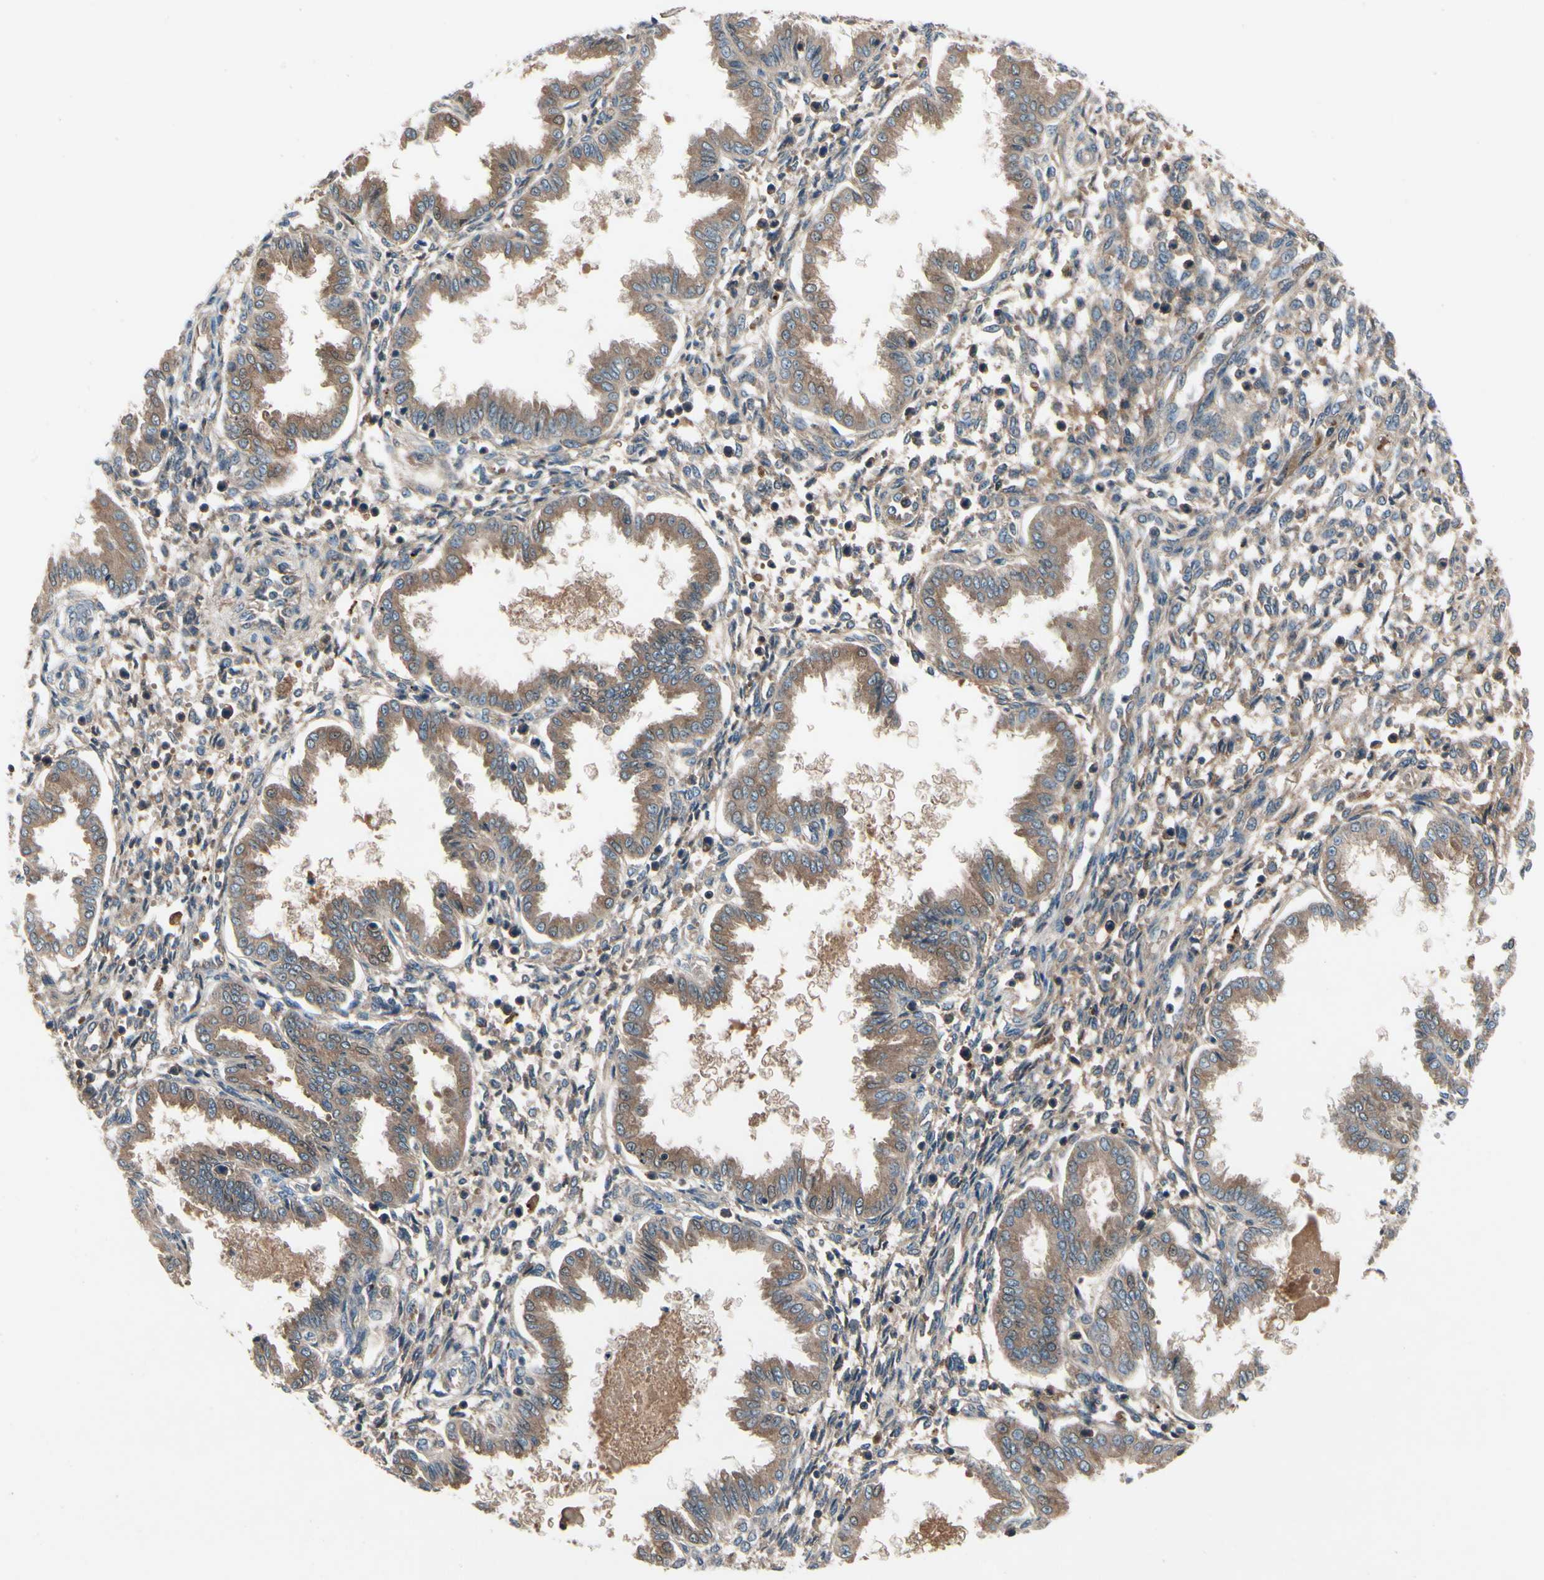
{"staining": {"intensity": "weak", "quantity": "25%-75%", "location": "cytoplasmic/membranous"}, "tissue": "endometrium", "cell_type": "Cells in endometrial stroma", "image_type": "normal", "snomed": [{"axis": "morphology", "description": "Normal tissue, NOS"}, {"axis": "topography", "description": "Endometrium"}], "caption": "An immunohistochemistry (IHC) micrograph of normal tissue is shown. Protein staining in brown shows weak cytoplasmic/membranous positivity in endometrium within cells in endometrial stroma.", "gene": "IL1RL1", "patient": {"sex": "female", "age": 33}}